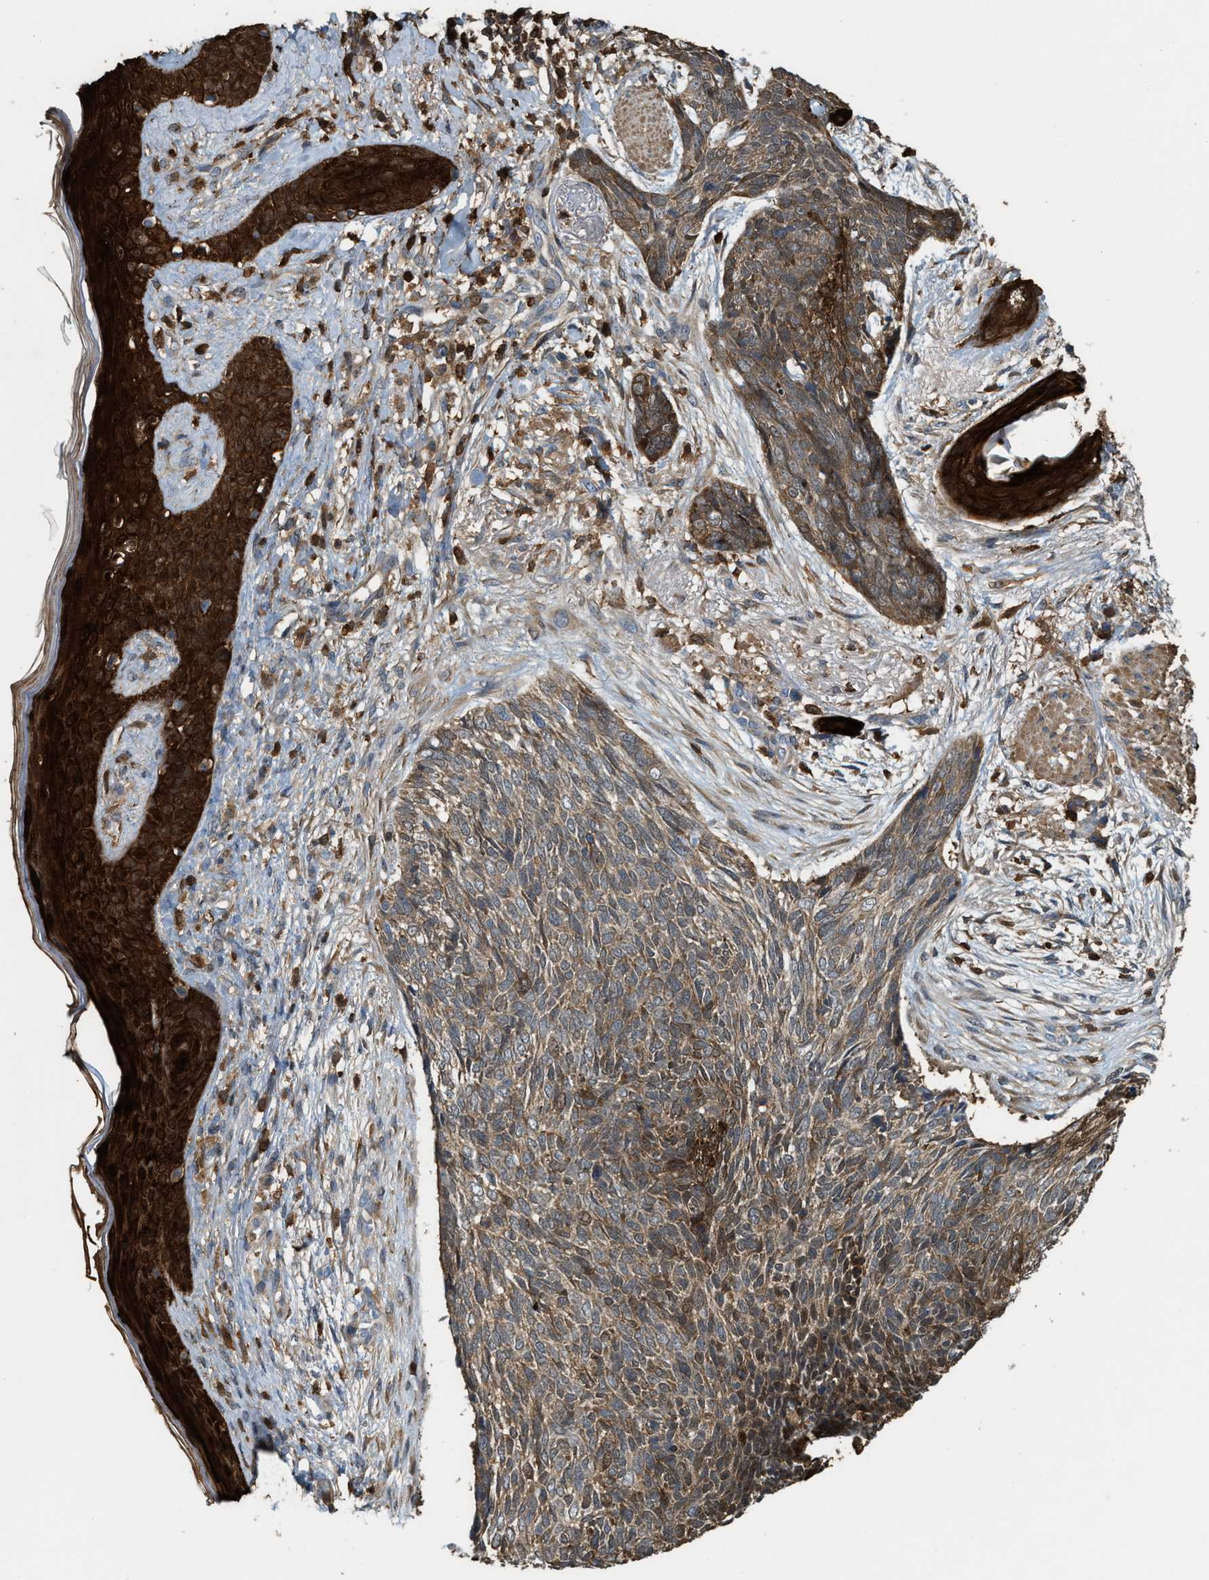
{"staining": {"intensity": "moderate", "quantity": ">75%", "location": "cytoplasmic/membranous"}, "tissue": "skin cancer", "cell_type": "Tumor cells", "image_type": "cancer", "snomed": [{"axis": "morphology", "description": "Basal cell carcinoma"}, {"axis": "topography", "description": "Skin"}], "caption": "Skin cancer (basal cell carcinoma) was stained to show a protein in brown. There is medium levels of moderate cytoplasmic/membranous positivity in approximately >75% of tumor cells.", "gene": "SERPINB5", "patient": {"sex": "female", "age": 84}}